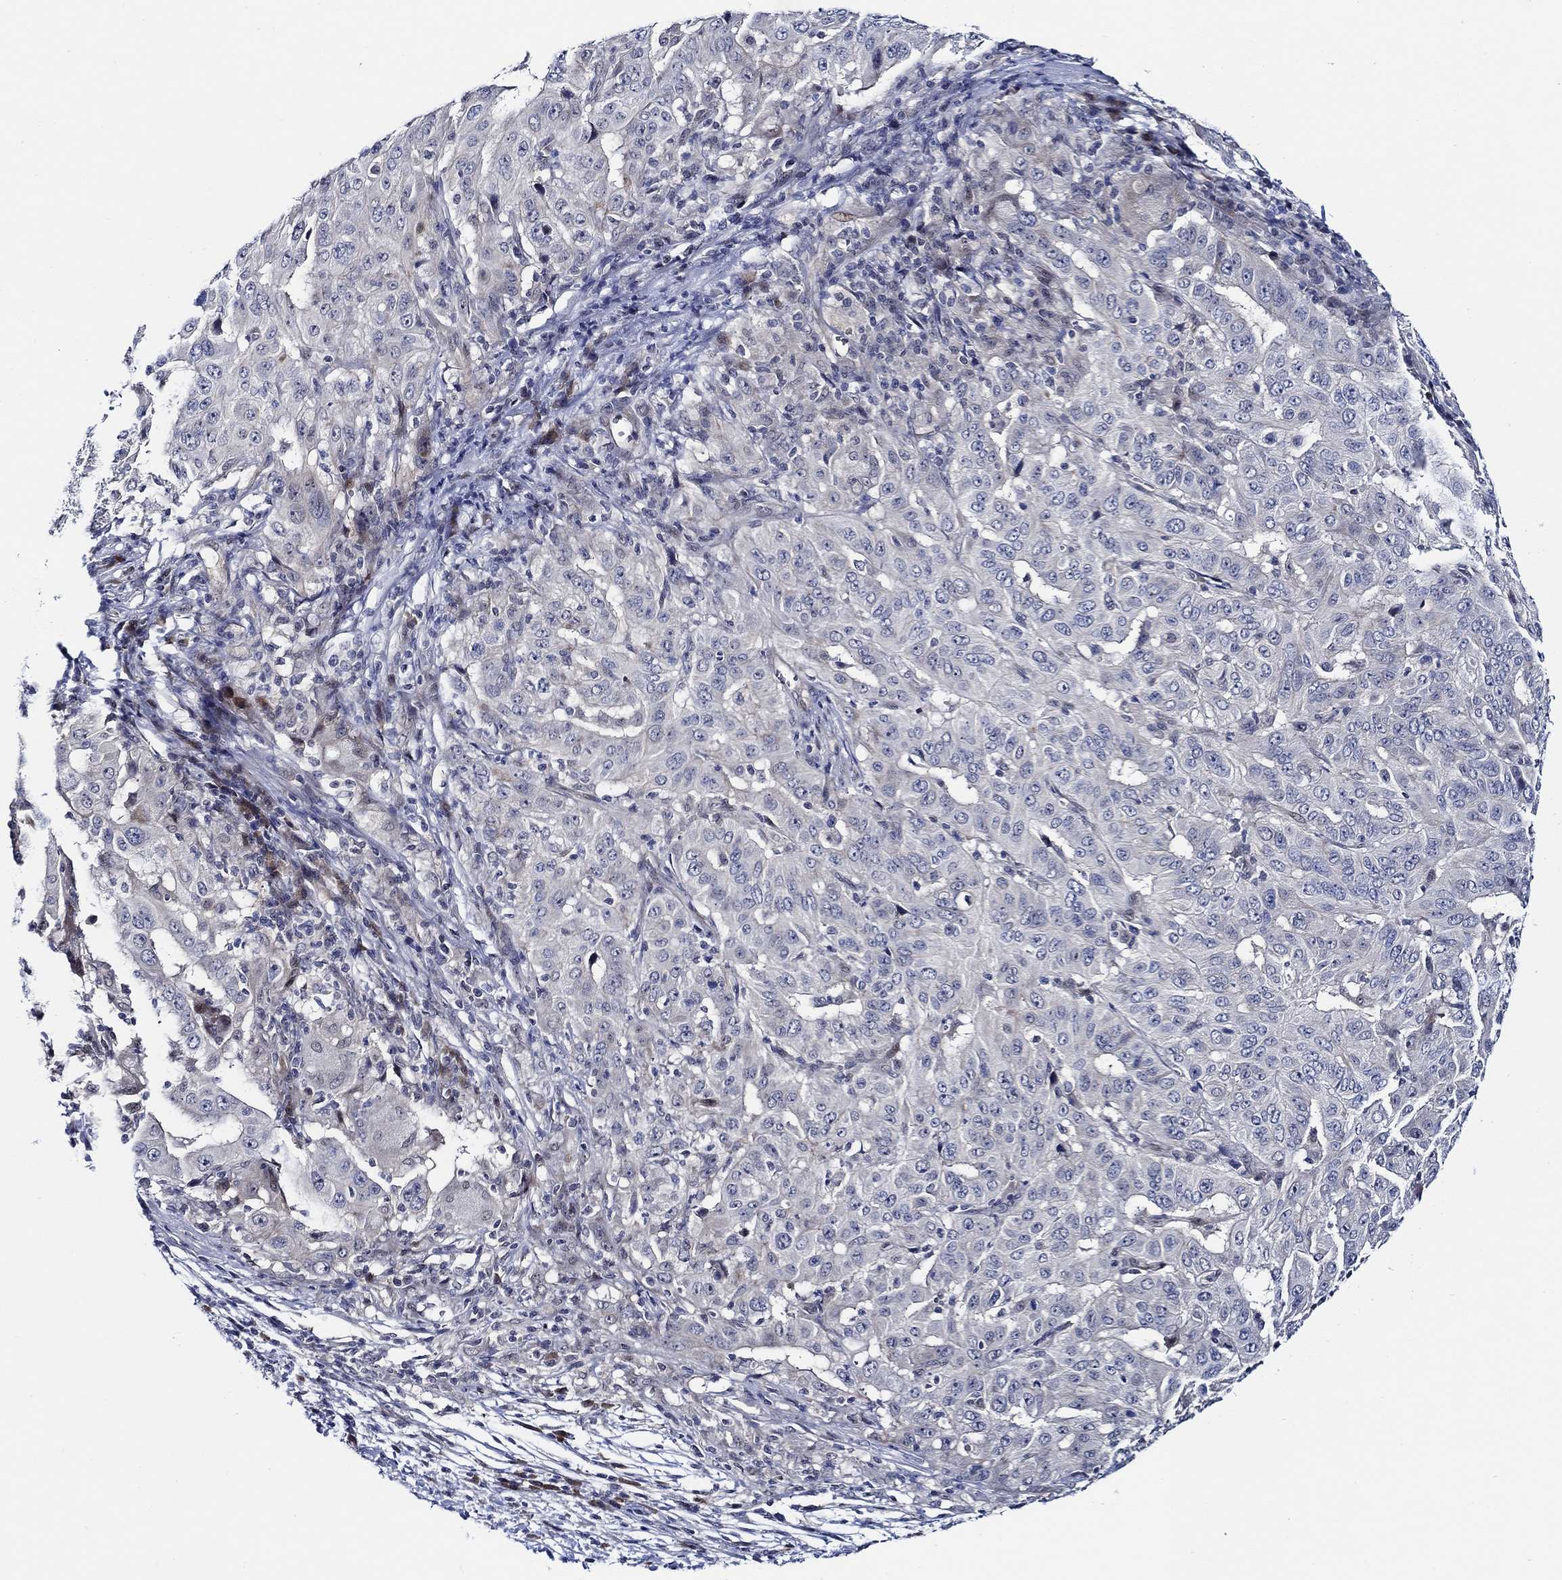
{"staining": {"intensity": "negative", "quantity": "none", "location": "none"}, "tissue": "pancreatic cancer", "cell_type": "Tumor cells", "image_type": "cancer", "snomed": [{"axis": "morphology", "description": "Adenocarcinoma, NOS"}, {"axis": "topography", "description": "Pancreas"}], "caption": "High magnification brightfield microscopy of pancreatic adenocarcinoma stained with DAB (3,3'-diaminobenzidine) (brown) and counterstained with hematoxylin (blue): tumor cells show no significant positivity.", "gene": "C8orf48", "patient": {"sex": "male", "age": 63}}